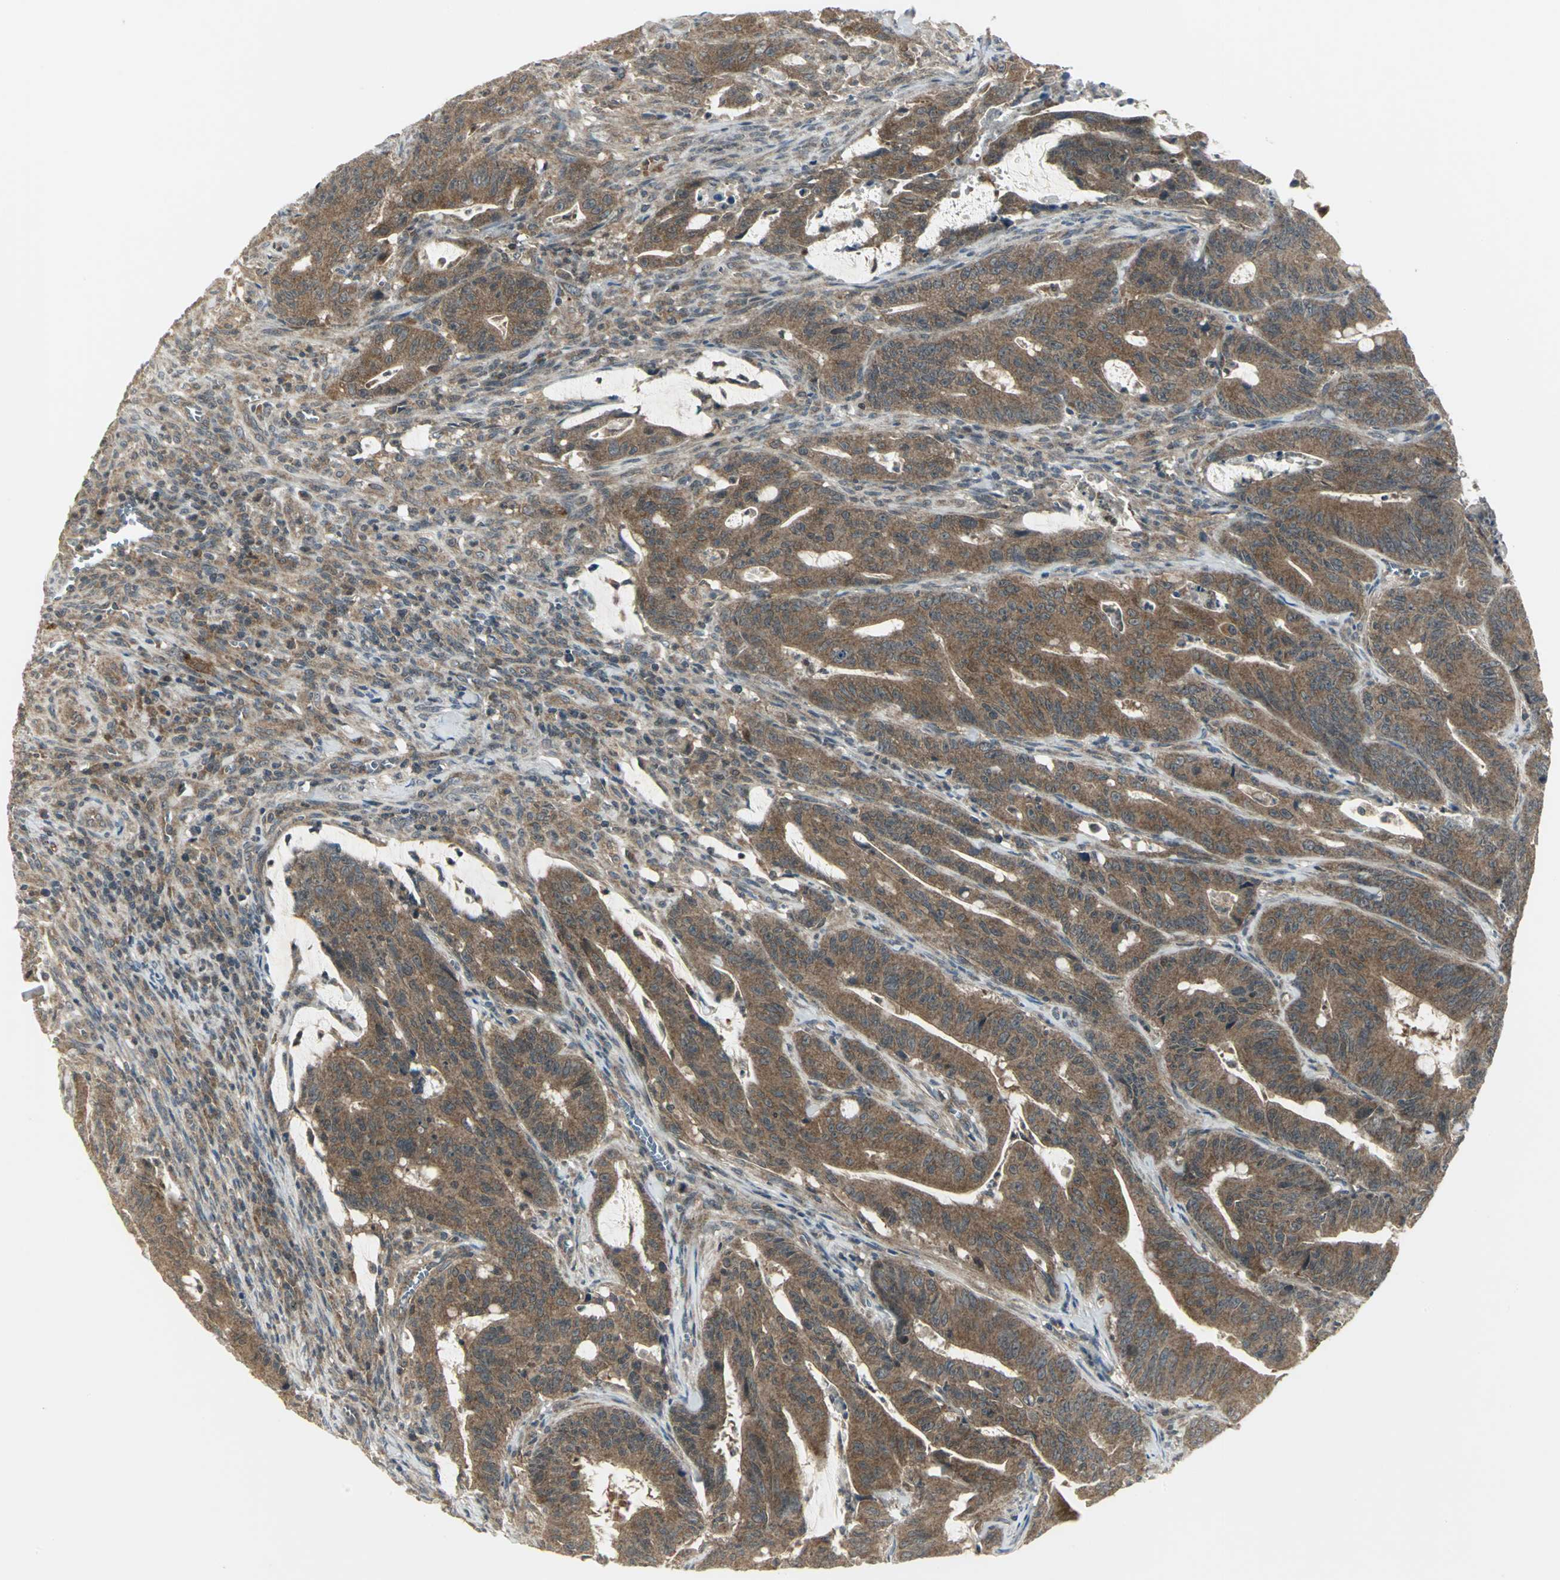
{"staining": {"intensity": "moderate", "quantity": ">75%", "location": "cytoplasmic/membranous"}, "tissue": "colorectal cancer", "cell_type": "Tumor cells", "image_type": "cancer", "snomed": [{"axis": "morphology", "description": "Adenocarcinoma, NOS"}, {"axis": "topography", "description": "Colon"}], "caption": "A histopathology image showing moderate cytoplasmic/membranous positivity in approximately >75% of tumor cells in colorectal adenocarcinoma, as visualized by brown immunohistochemical staining.", "gene": "MAPK8IP3", "patient": {"sex": "male", "age": 45}}